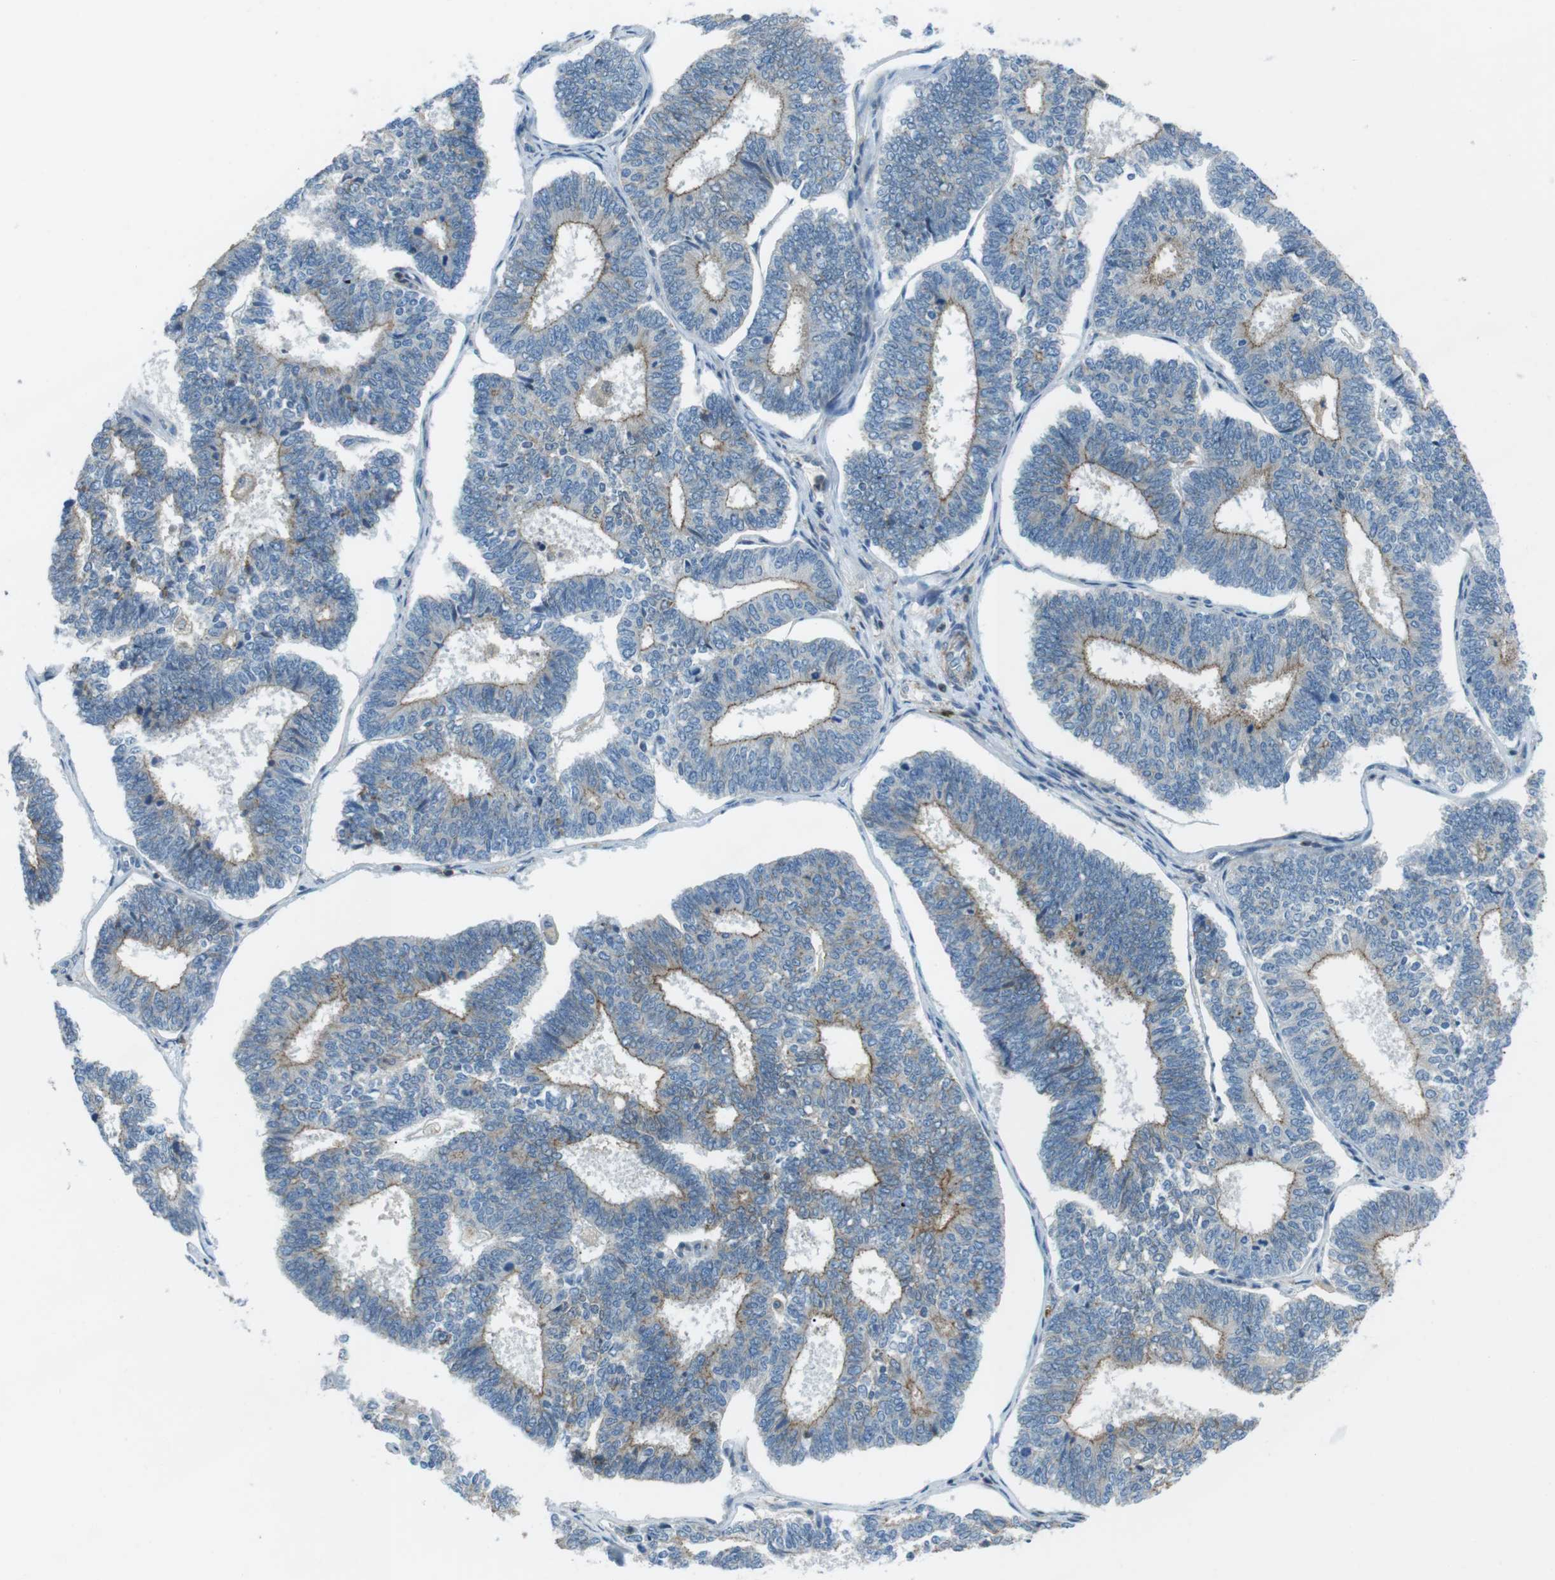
{"staining": {"intensity": "weak", "quantity": "25%-75%", "location": "cytoplasmic/membranous"}, "tissue": "endometrial cancer", "cell_type": "Tumor cells", "image_type": "cancer", "snomed": [{"axis": "morphology", "description": "Adenocarcinoma, NOS"}, {"axis": "topography", "description": "Endometrium"}], "caption": "Immunohistochemistry (IHC) histopathology image of neoplastic tissue: human endometrial cancer (adenocarcinoma) stained using immunohistochemistry exhibits low levels of weak protein expression localized specifically in the cytoplasmic/membranous of tumor cells, appearing as a cytoplasmic/membranous brown color.", "gene": "ARVCF", "patient": {"sex": "female", "age": 70}}